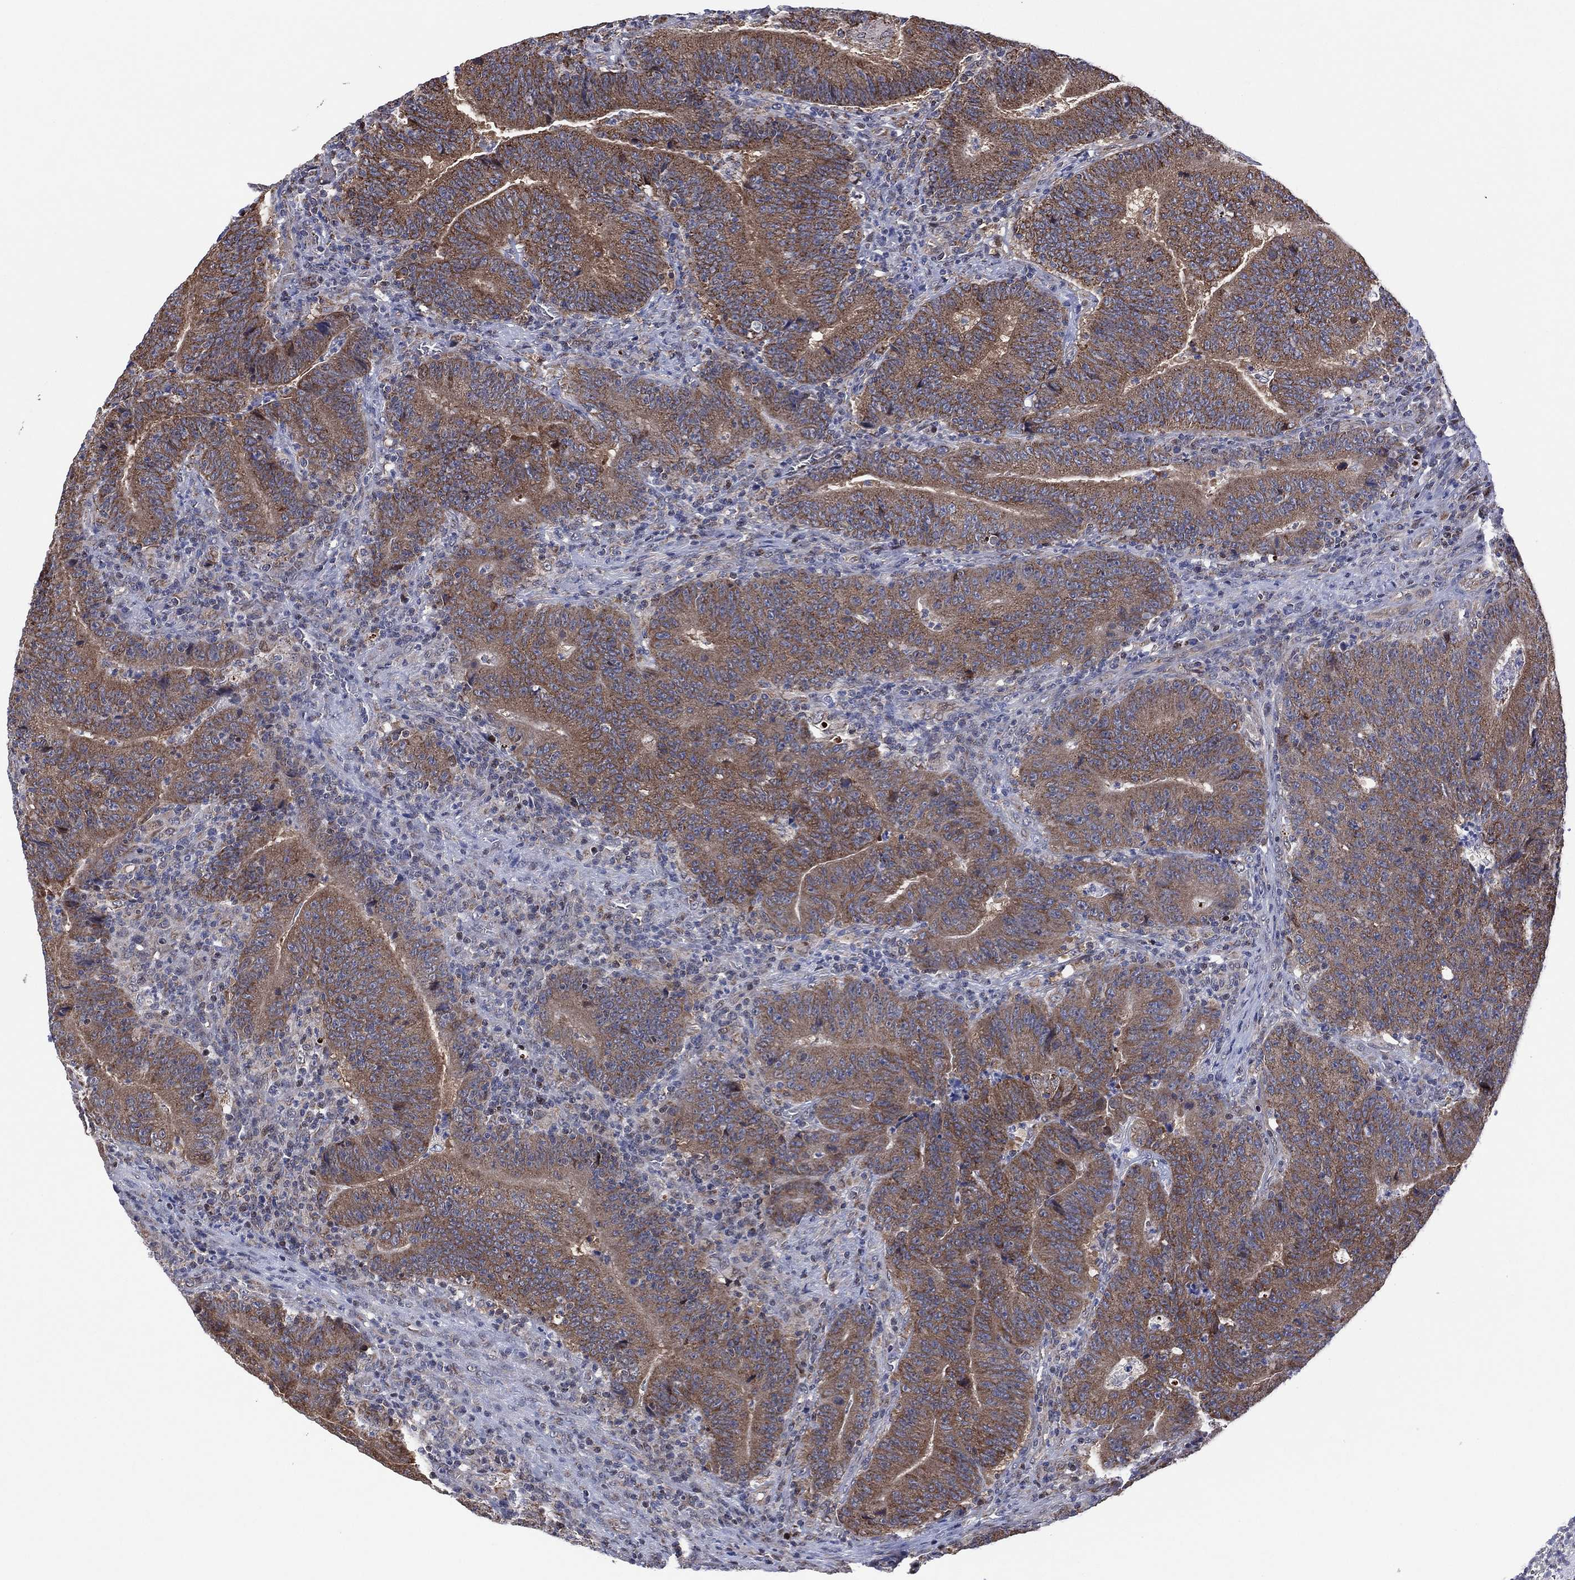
{"staining": {"intensity": "moderate", "quantity": "25%-75%", "location": "cytoplasmic/membranous"}, "tissue": "colorectal cancer", "cell_type": "Tumor cells", "image_type": "cancer", "snomed": [{"axis": "morphology", "description": "Adenocarcinoma, NOS"}, {"axis": "topography", "description": "Colon"}], "caption": "This image reveals immunohistochemistry staining of adenocarcinoma (colorectal), with medium moderate cytoplasmic/membranous expression in about 25%-75% of tumor cells.", "gene": "PIDD1", "patient": {"sex": "female", "age": 75}}